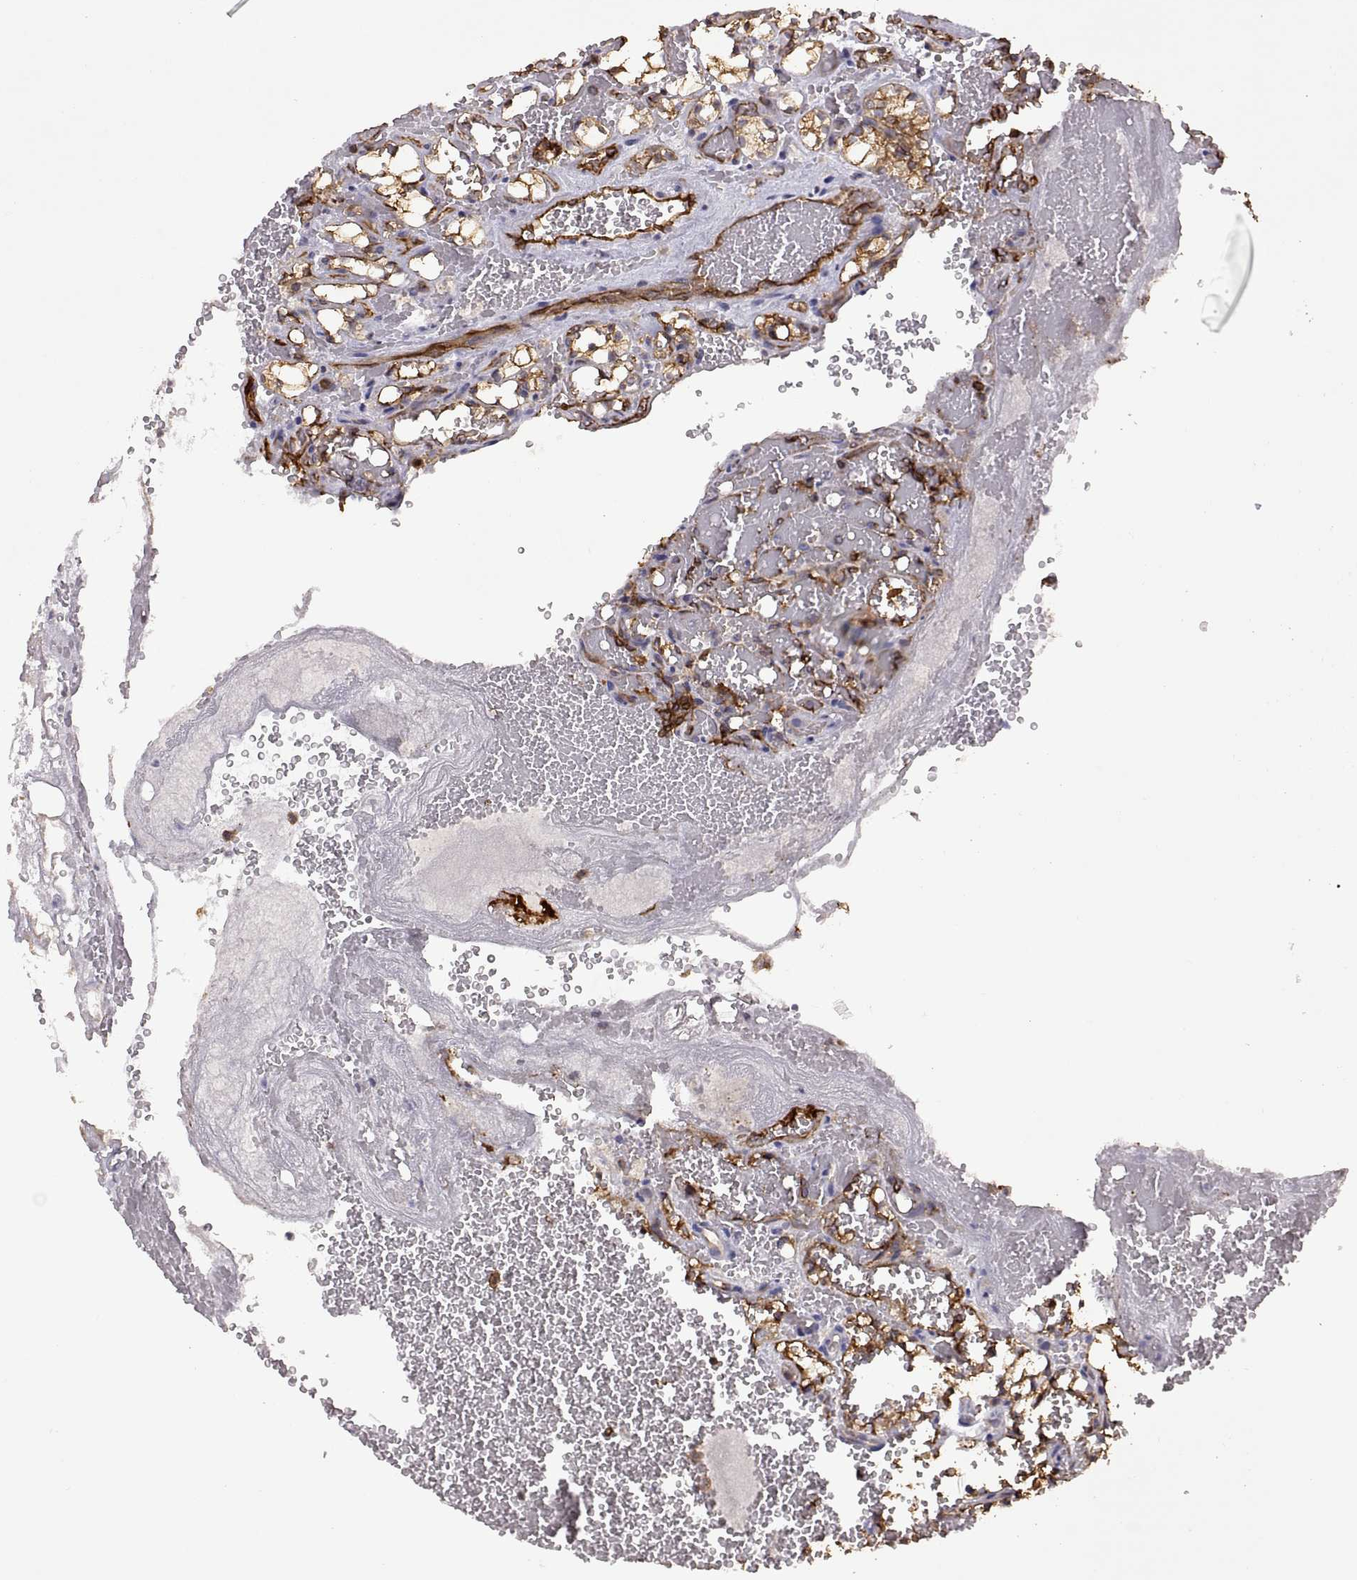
{"staining": {"intensity": "negative", "quantity": "none", "location": "none"}, "tissue": "renal cancer", "cell_type": "Tumor cells", "image_type": "cancer", "snomed": [{"axis": "morphology", "description": "Adenocarcinoma, NOS"}, {"axis": "topography", "description": "Kidney"}], "caption": "IHC photomicrograph of neoplastic tissue: human renal cancer (adenocarcinoma) stained with DAB exhibits no significant protein positivity in tumor cells.", "gene": "S100A10", "patient": {"sex": "female", "age": 69}}